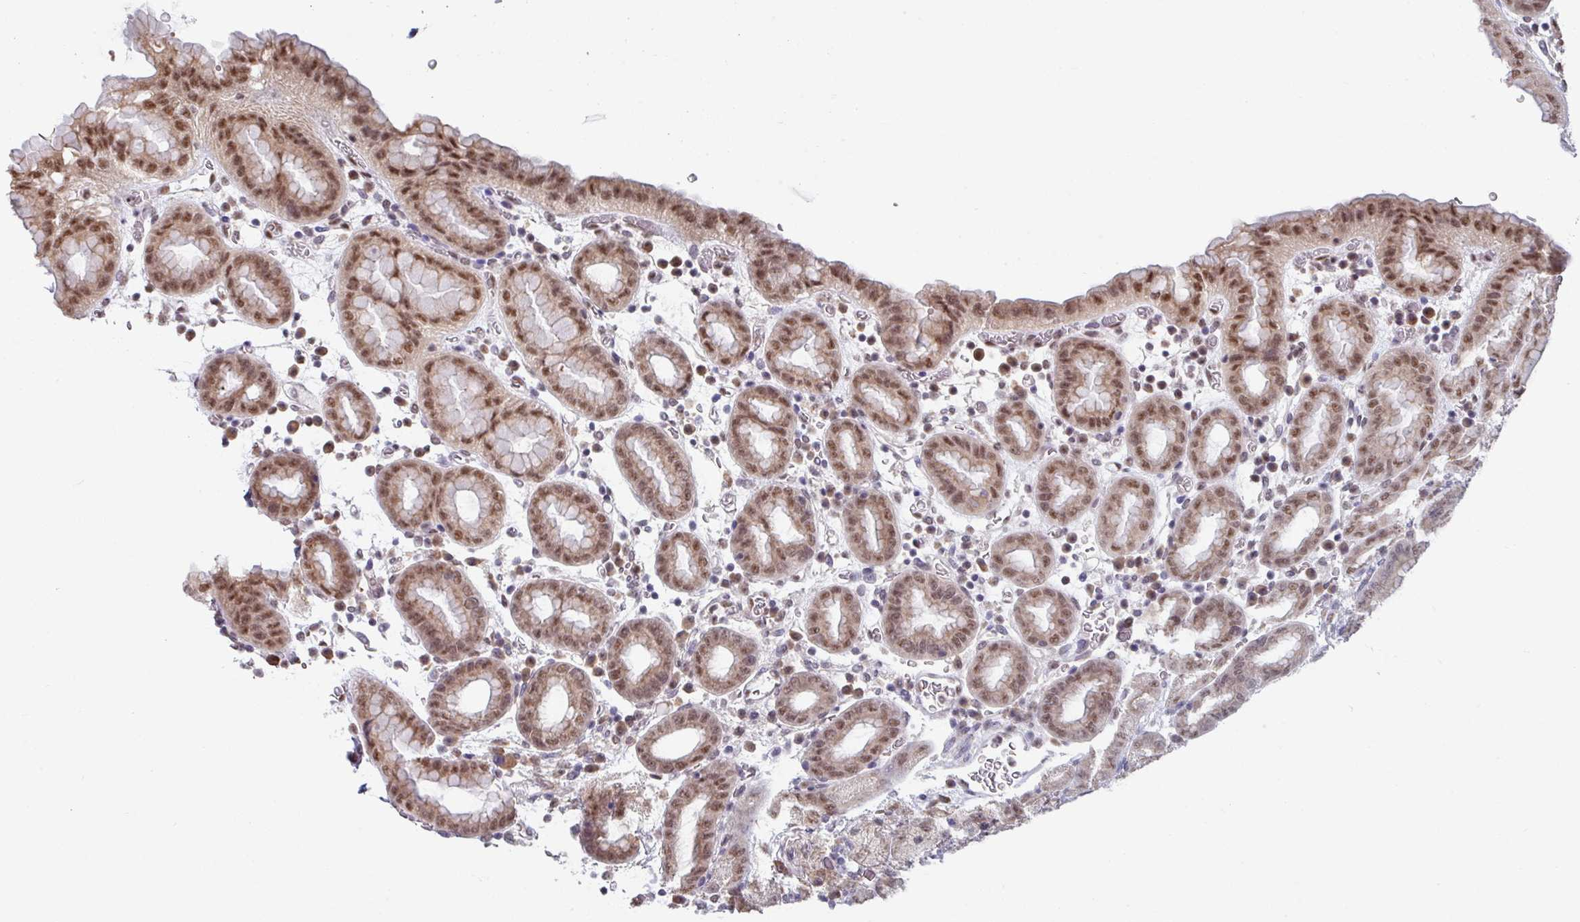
{"staining": {"intensity": "moderate", "quantity": ">75%", "location": "nuclear"}, "tissue": "stomach", "cell_type": "Glandular cells", "image_type": "normal", "snomed": [{"axis": "morphology", "description": "Normal tissue, NOS"}, {"axis": "topography", "description": "Stomach, upper"}, {"axis": "topography", "description": "Stomach, lower"}, {"axis": "topography", "description": "Small intestine"}], "caption": "Stomach stained for a protein (brown) reveals moderate nuclear positive positivity in about >75% of glandular cells.", "gene": "TMED5", "patient": {"sex": "male", "age": 68}}